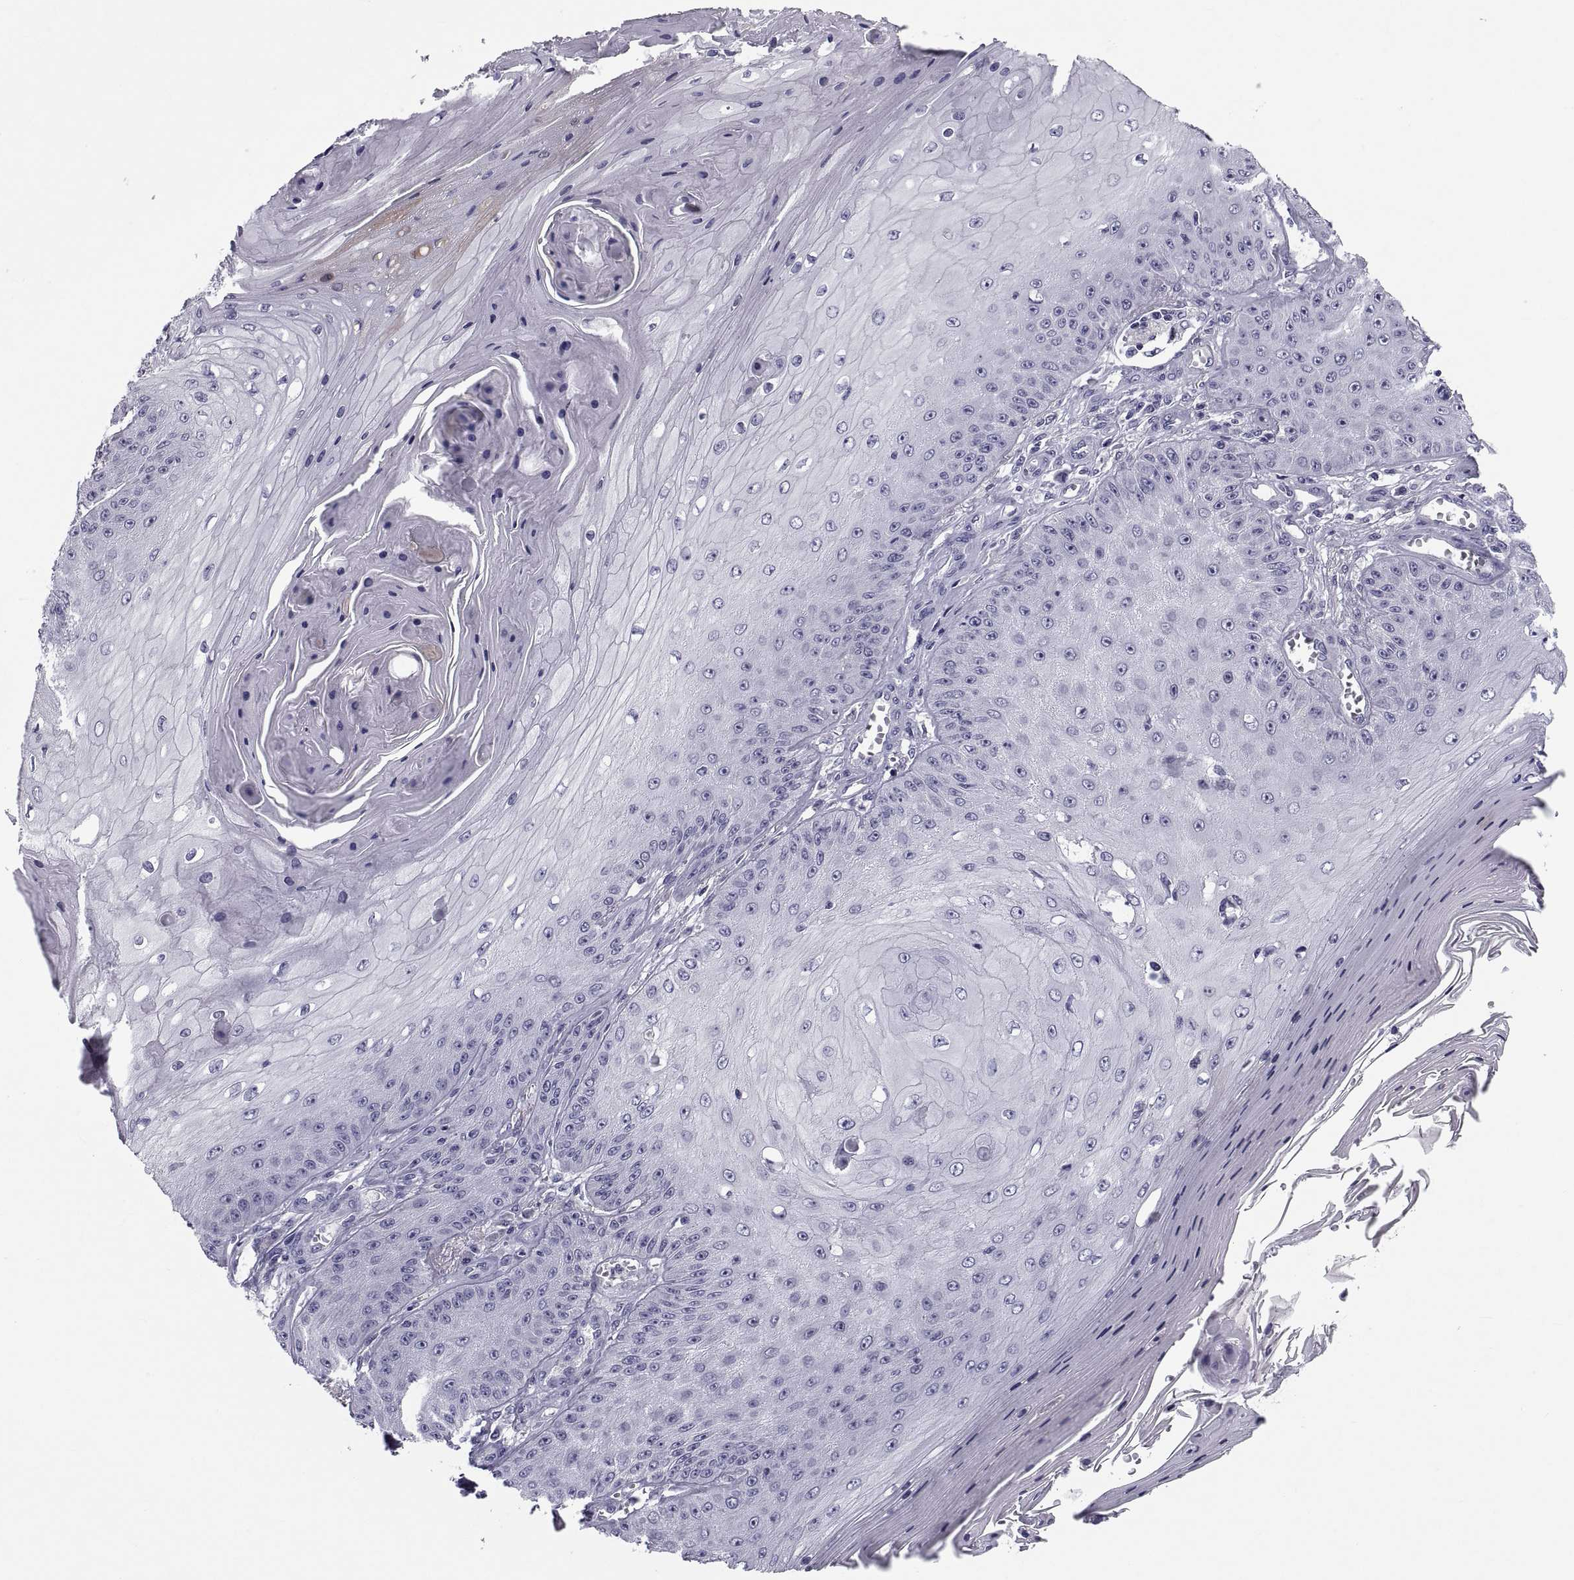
{"staining": {"intensity": "negative", "quantity": "none", "location": "none"}, "tissue": "skin cancer", "cell_type": "Tumor cells", "image_type": "cancer", "snomed": [{"axis": "morphology", "description": "Squamous cell carcinoma, NOS"}, {"axis": "topography", "description": "Skin"}], "caption": "This is an immunohistochemistry photomicrograph of skin cancer (squamous cell carcinoma). There is no expression in tumor cells.", "gene": "PDZRN4", "patient": {"sex": "male", "age": 70}}